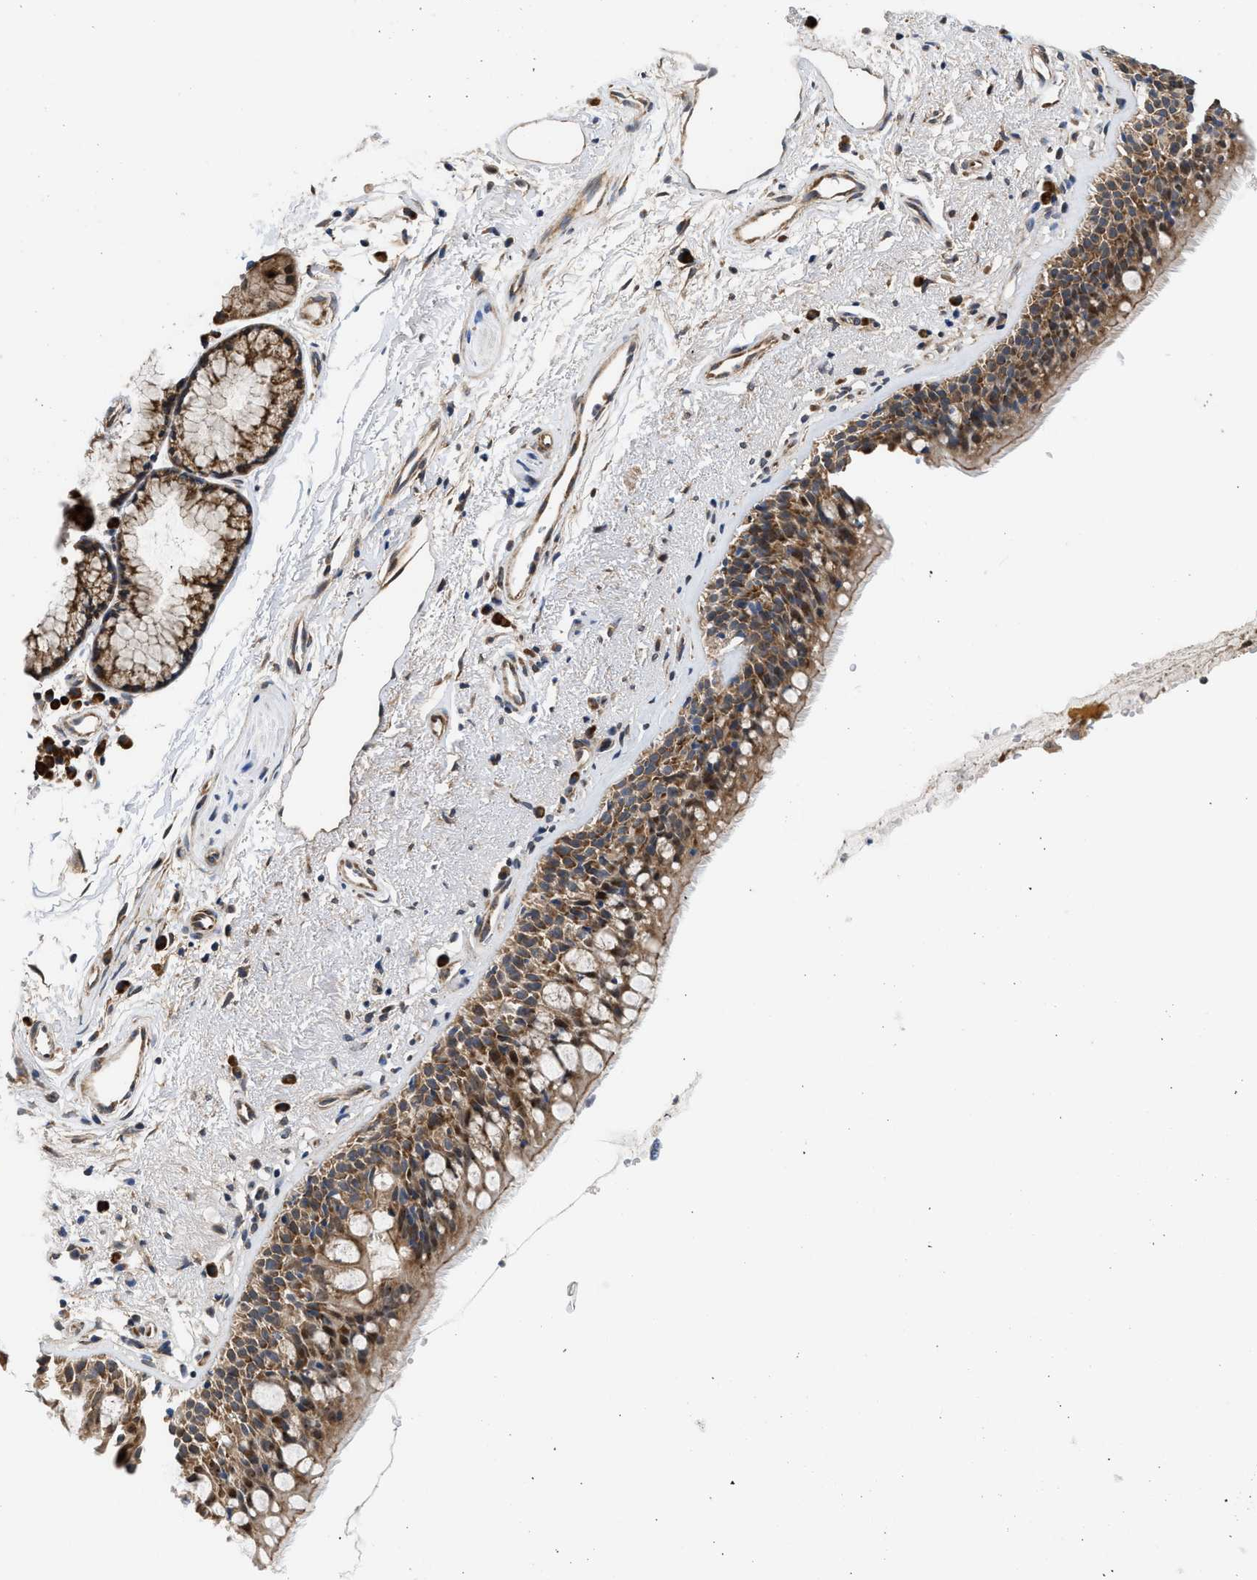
{"staining": {"intensity": "strong", "quantity": ">75%", "location": "cytoplasmic/membranous"}, "tissue": "bronchus", "cell_type": "Respiratory epithelial cells", "image_type": "normal", "snomed": [{"axis": "morphology", "description": "Normal tissue, NOS"}, {"axis": "topography", "description": "Bronchus"}], "caption": "Human bronchus stained for a protein (brown) displays strong cytoplasmic/membranous positive positivity in approximately >75% of respiratory epithelial cells.", "gene": "POLG2", "patient": {"sex": "female", "age": 54}}